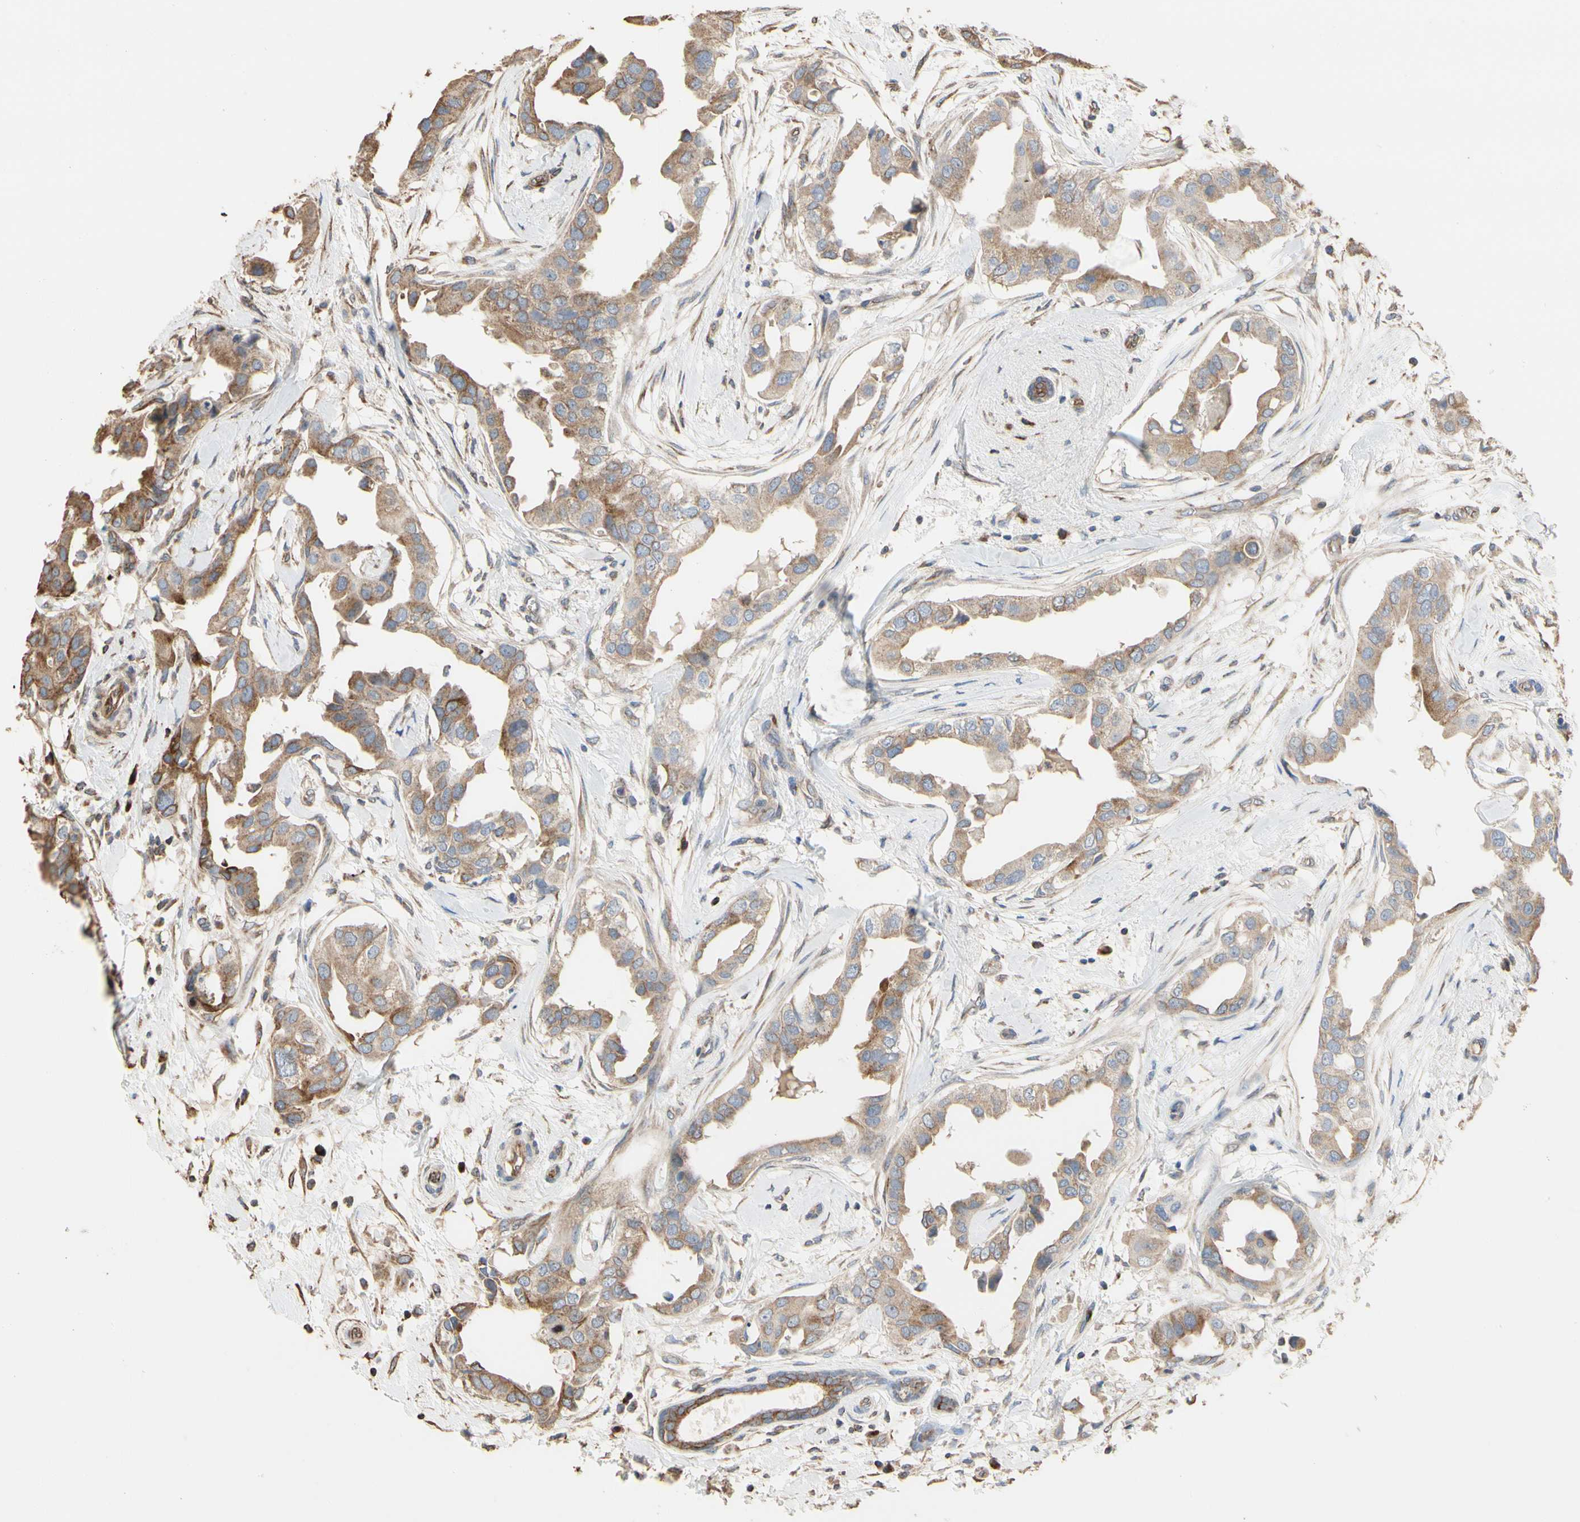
{"staining": {"intensity": "weak", "quantity": ">75%", "location": "cytoplasmic/membranous"}, "tissue": "breast cancer", "cell_type": "Tumor cells", "image_type": "cancer", "snomed": [{"axis": "morphology", "description": "Duct carcinoma"}, {"axis": "topography", "description": "Breast"}], "caption": "A brown stain shows weak cytoplasmic/membranous positivity of a protein in invasive ductal carcinoma (breast) tumor cells.", "gene": "TUBA1A", "patient": {"sex": "female", "age": 40}}